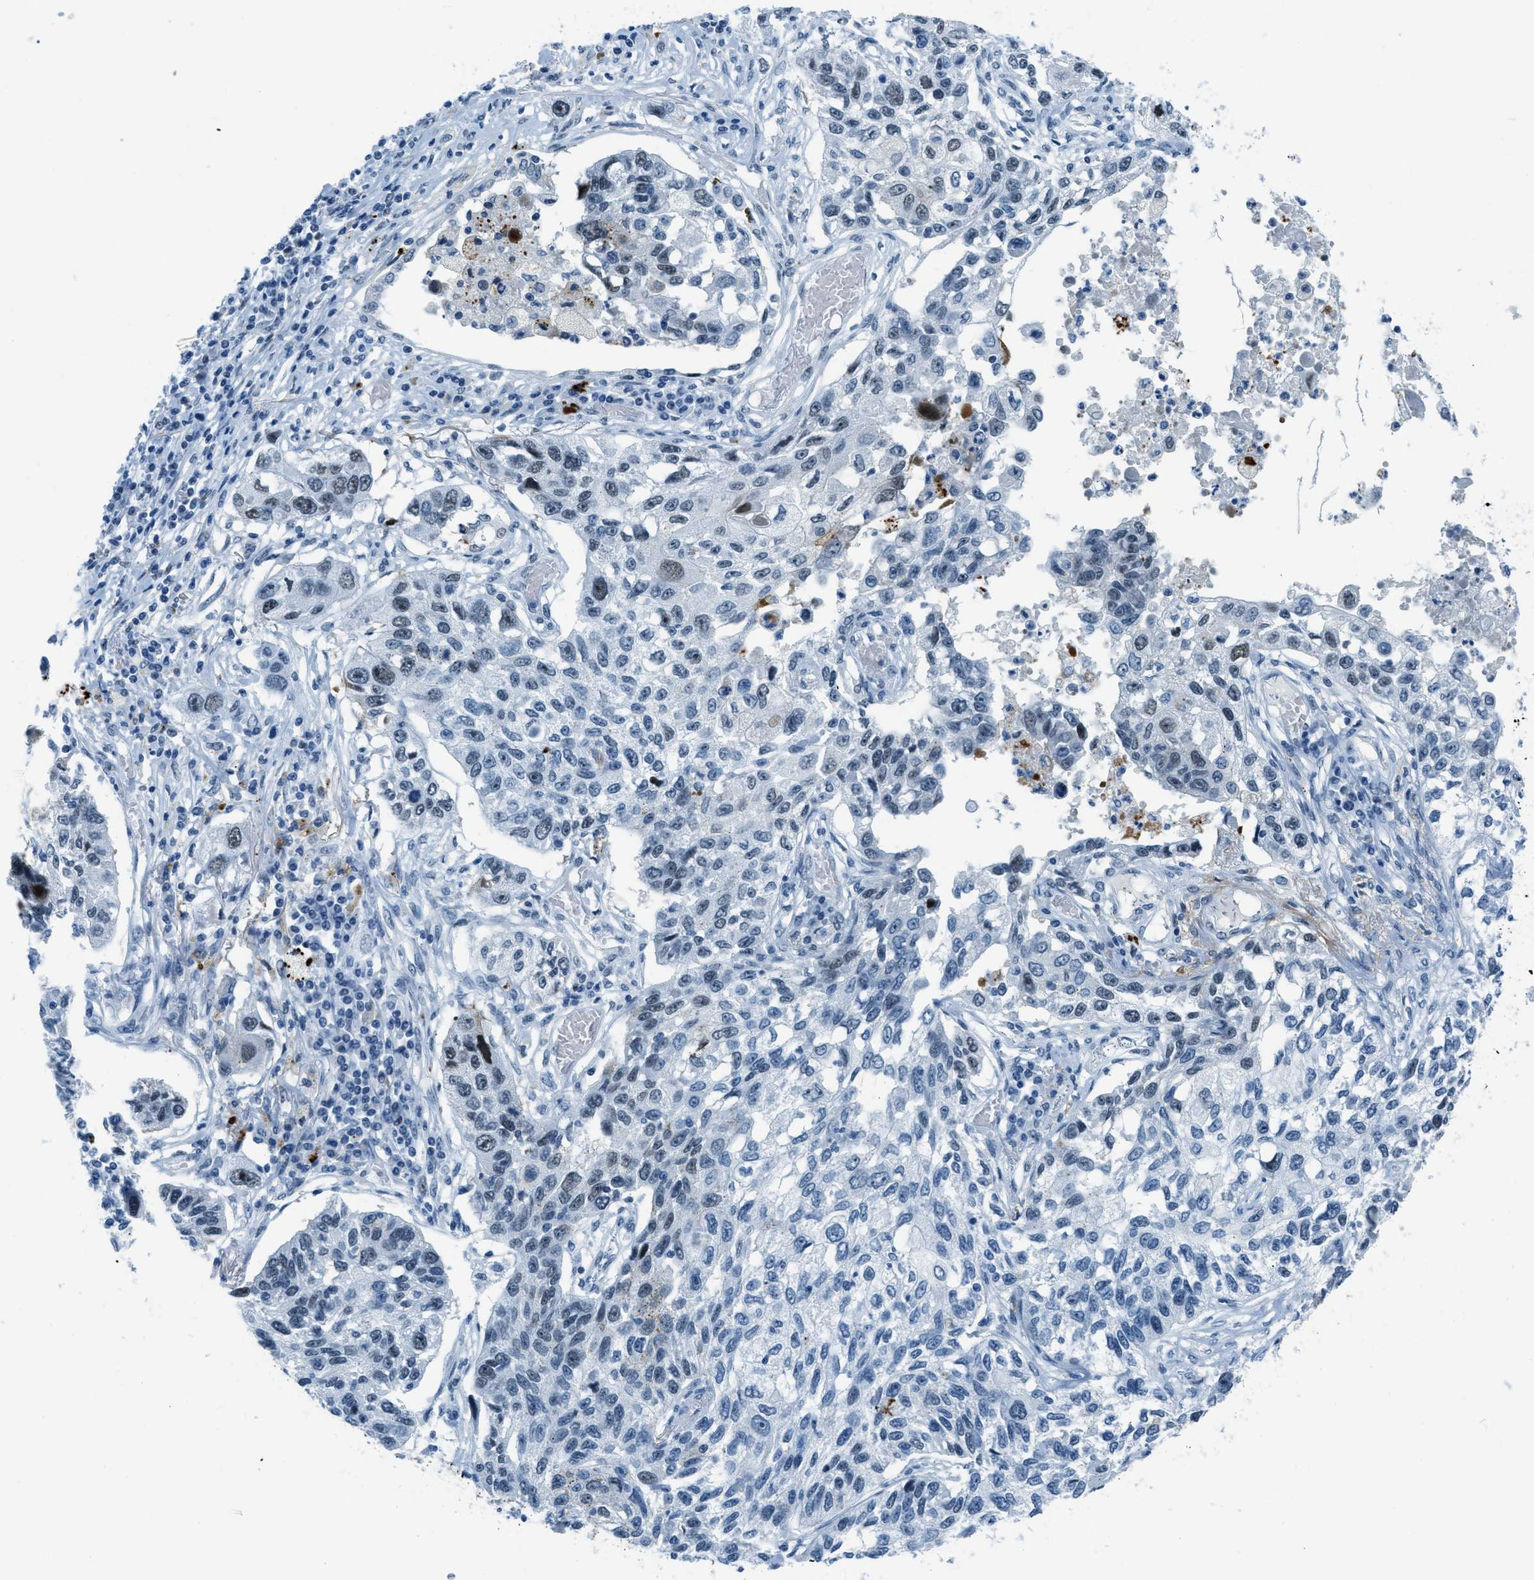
{"staining": {"intensity": "weak", "quantity": "25%-75%", "location": "nuclear"}, "tissue": "lung cancer", "cell_type": "Tumor cells", "image_type": "cancer", "snomed": [{"axis": "morphology", "description": "Squamous cell carcinoma, NOS"}, {"axis": "topography", "description": "Lung"}], "caption": "Immunohistochemistry histopathology image of neoplastic tissue: lung cancer (squamous cell carcinoma) stained using IHC demonstrates low levels of weak protein expression localized specifically in the nuclear of tumor cells, appearing as a nuclear brown color.", "gene": "PLA2G2A", "patient": {"sex": "male", "age": 71}}